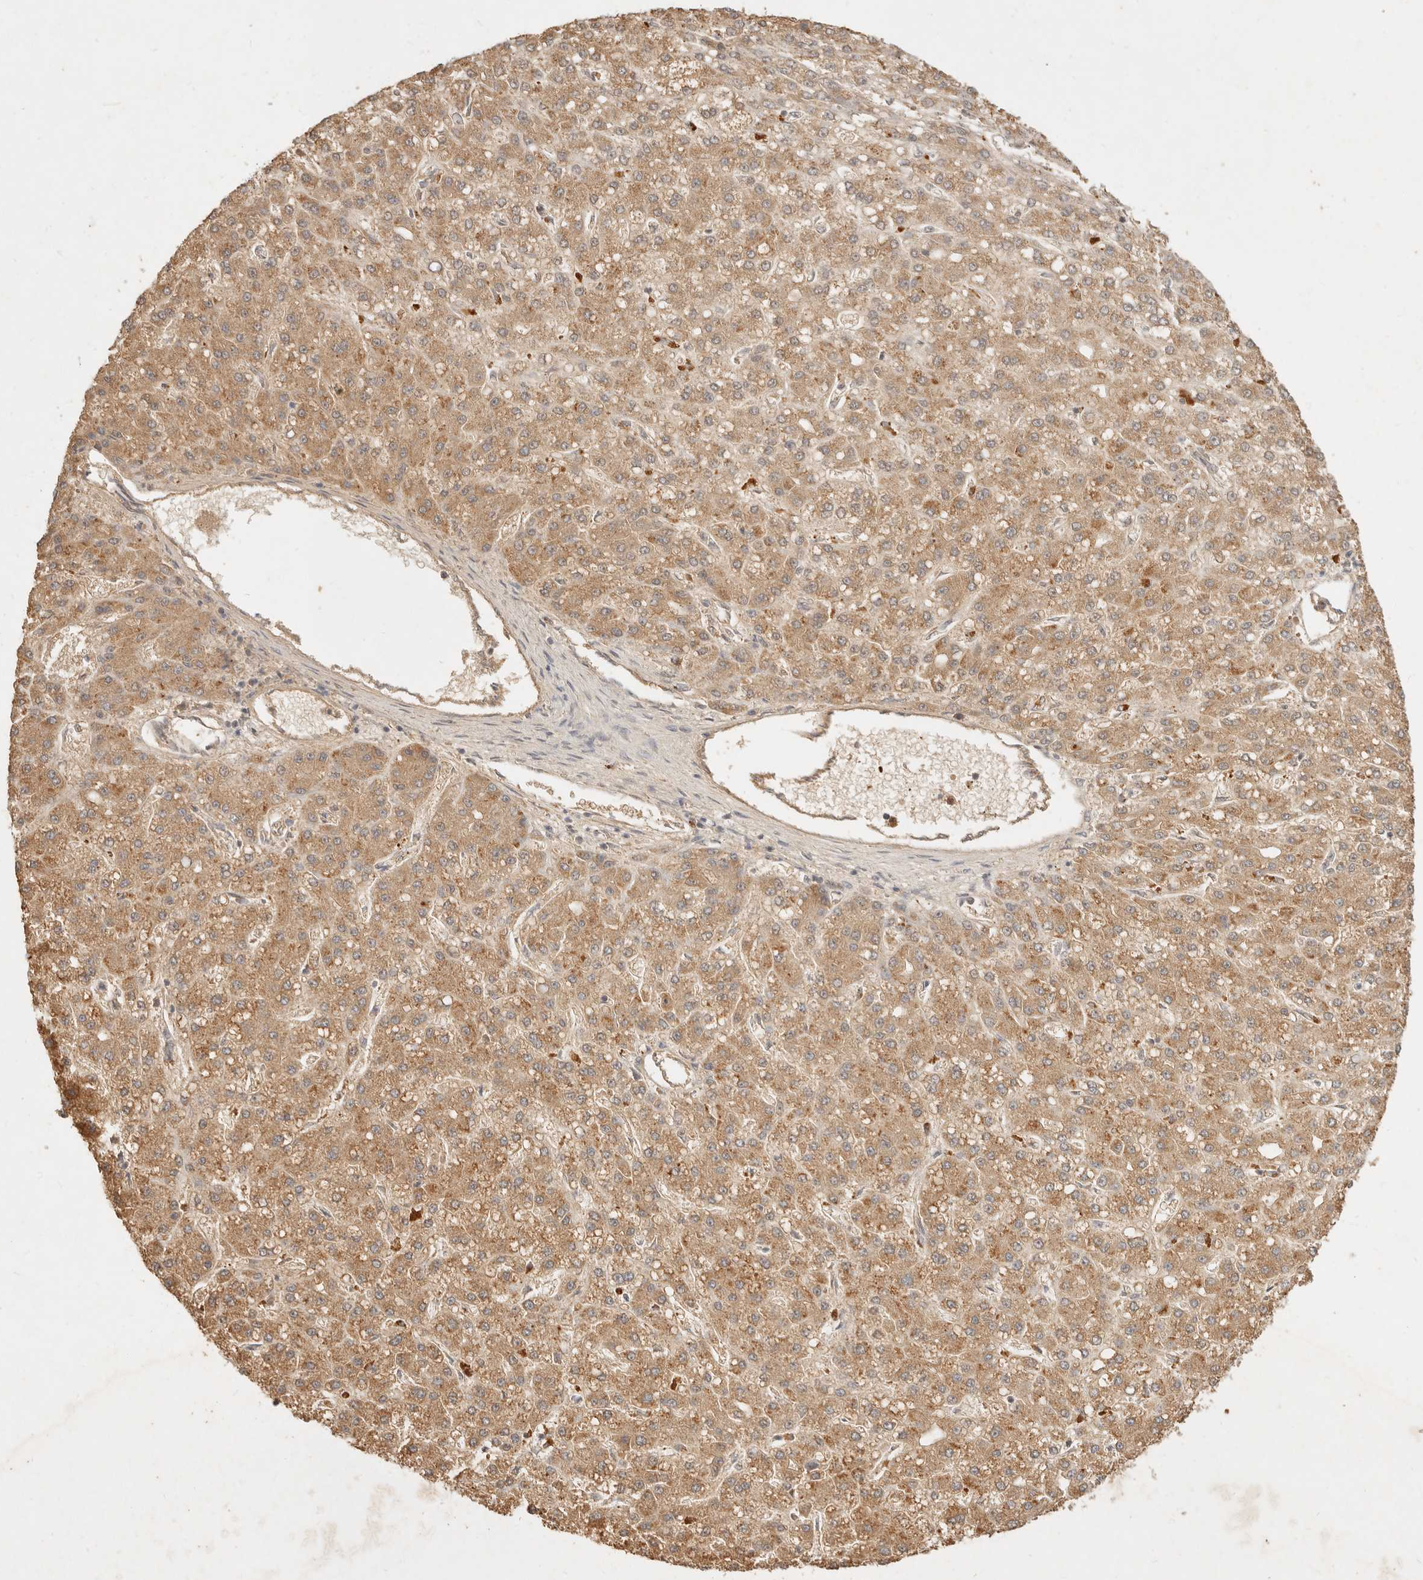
{"staining": {"intensity": "moderate", "quantity": ">75%", "location": "cytoplasmic/membranous"}, "tissue": "liver cancer", "cell_type": "Tumor cells", "image_type": "cancer", "snomed": [{"axis": "morphology", "description": "Carcinoma, Hepatocellular, NOS"}, {"axis": "topography", "description": "Liver"}], "caption": "Immunohistochemistry (IHC) (DAB) staining of human liver cancer (hepatocellular carcinoma) demonstrates moderate cytoplasmic/membranous protein expression in approximately >75% of tumor cells.", "gene": "FREM2", "patient": {"sex": "male", "age": 67}}